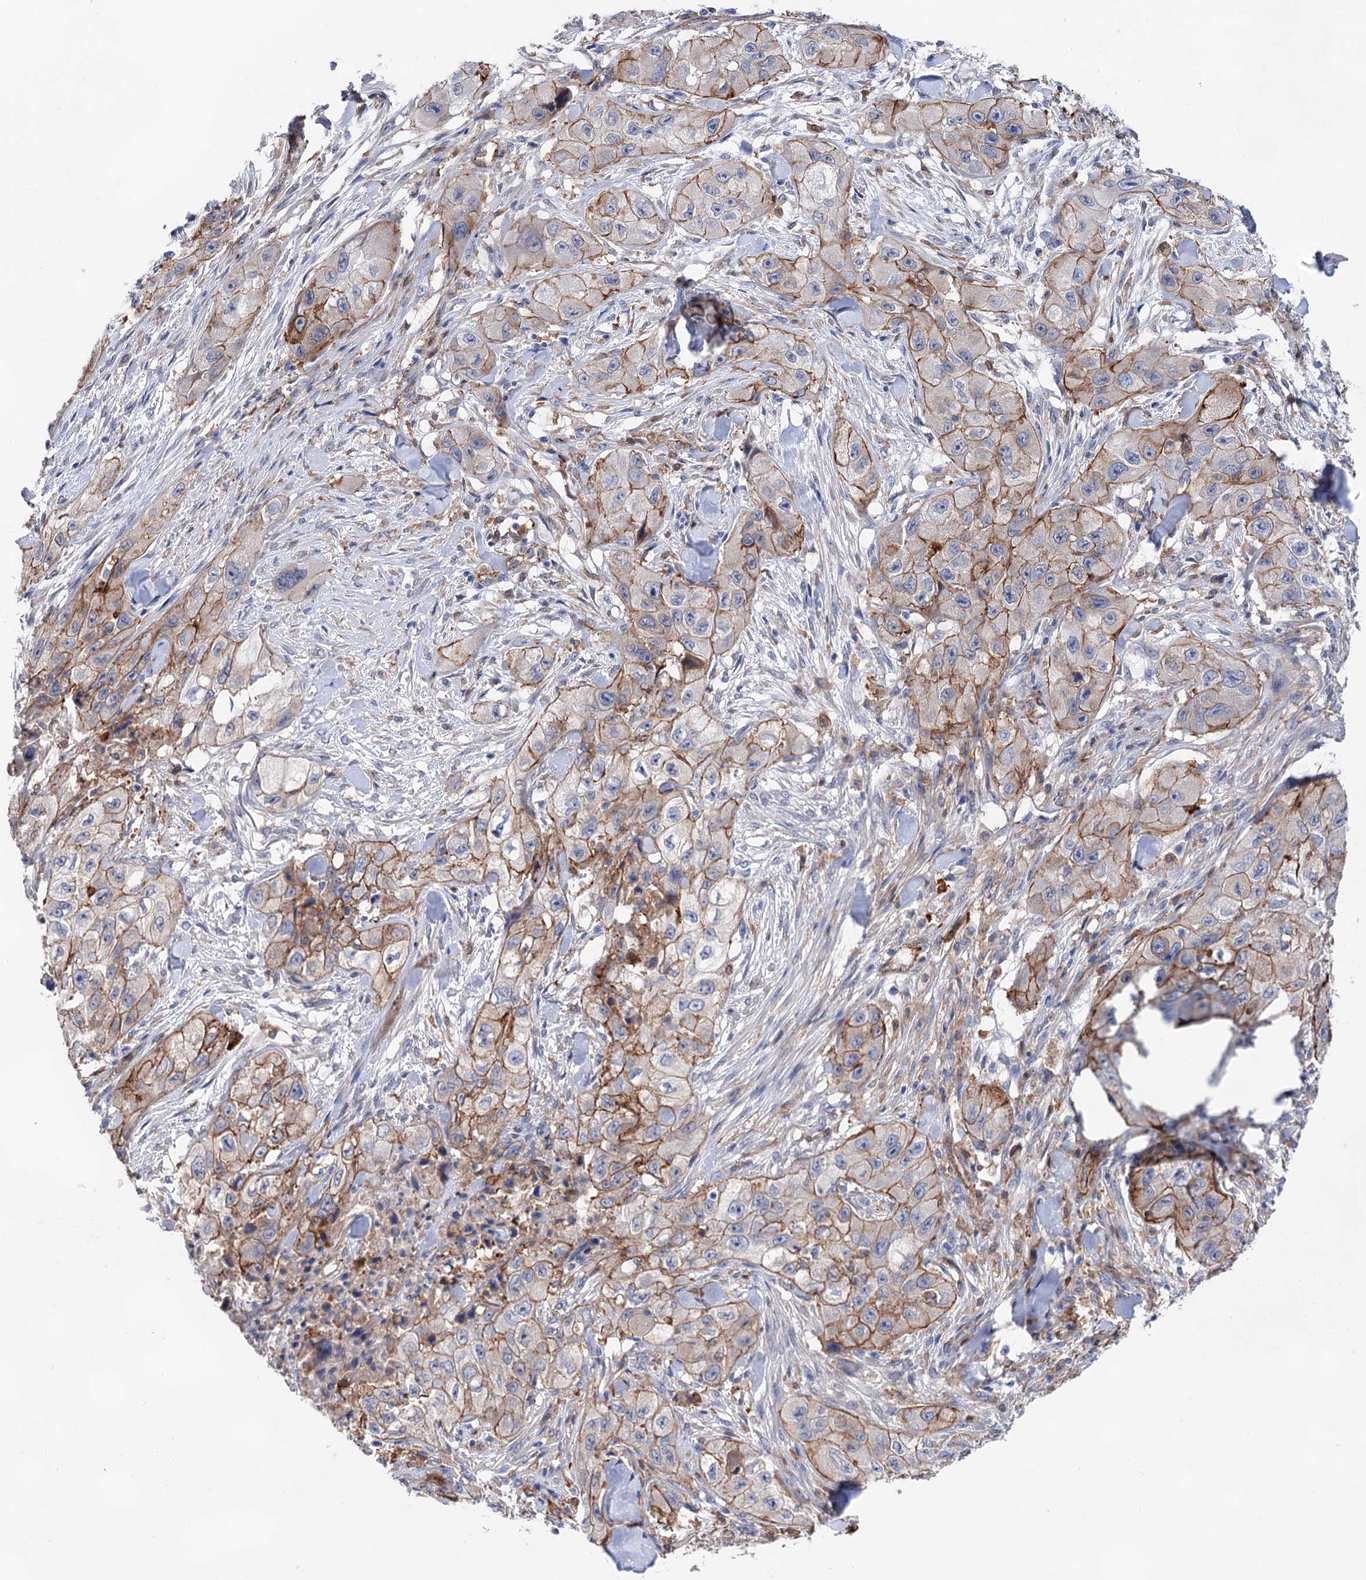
{"staining": {"intensity": "moderate", "quantity": ">75%", "location": "cytoplasmic/membranous"}, "tissue": "skin cancer", "cell_type": "Tumor cells", "image_type": "cancer", "snomed": [{"axis": "morphology", "description": "Squamous cell carcinoma, NOS"}, {"axis": "topography", "description": "Skin"}, {"axis": "topography", "description": "Subcutis"}], "caption": "Protein expression analysis of human skin cancer (squamous cell carcinoma) reveals moderate cytoplasmic/membranous staining in about >75% of tumor cells.", "gene": "TMTC3", "patient": {"sex": "male", "age": 73}}